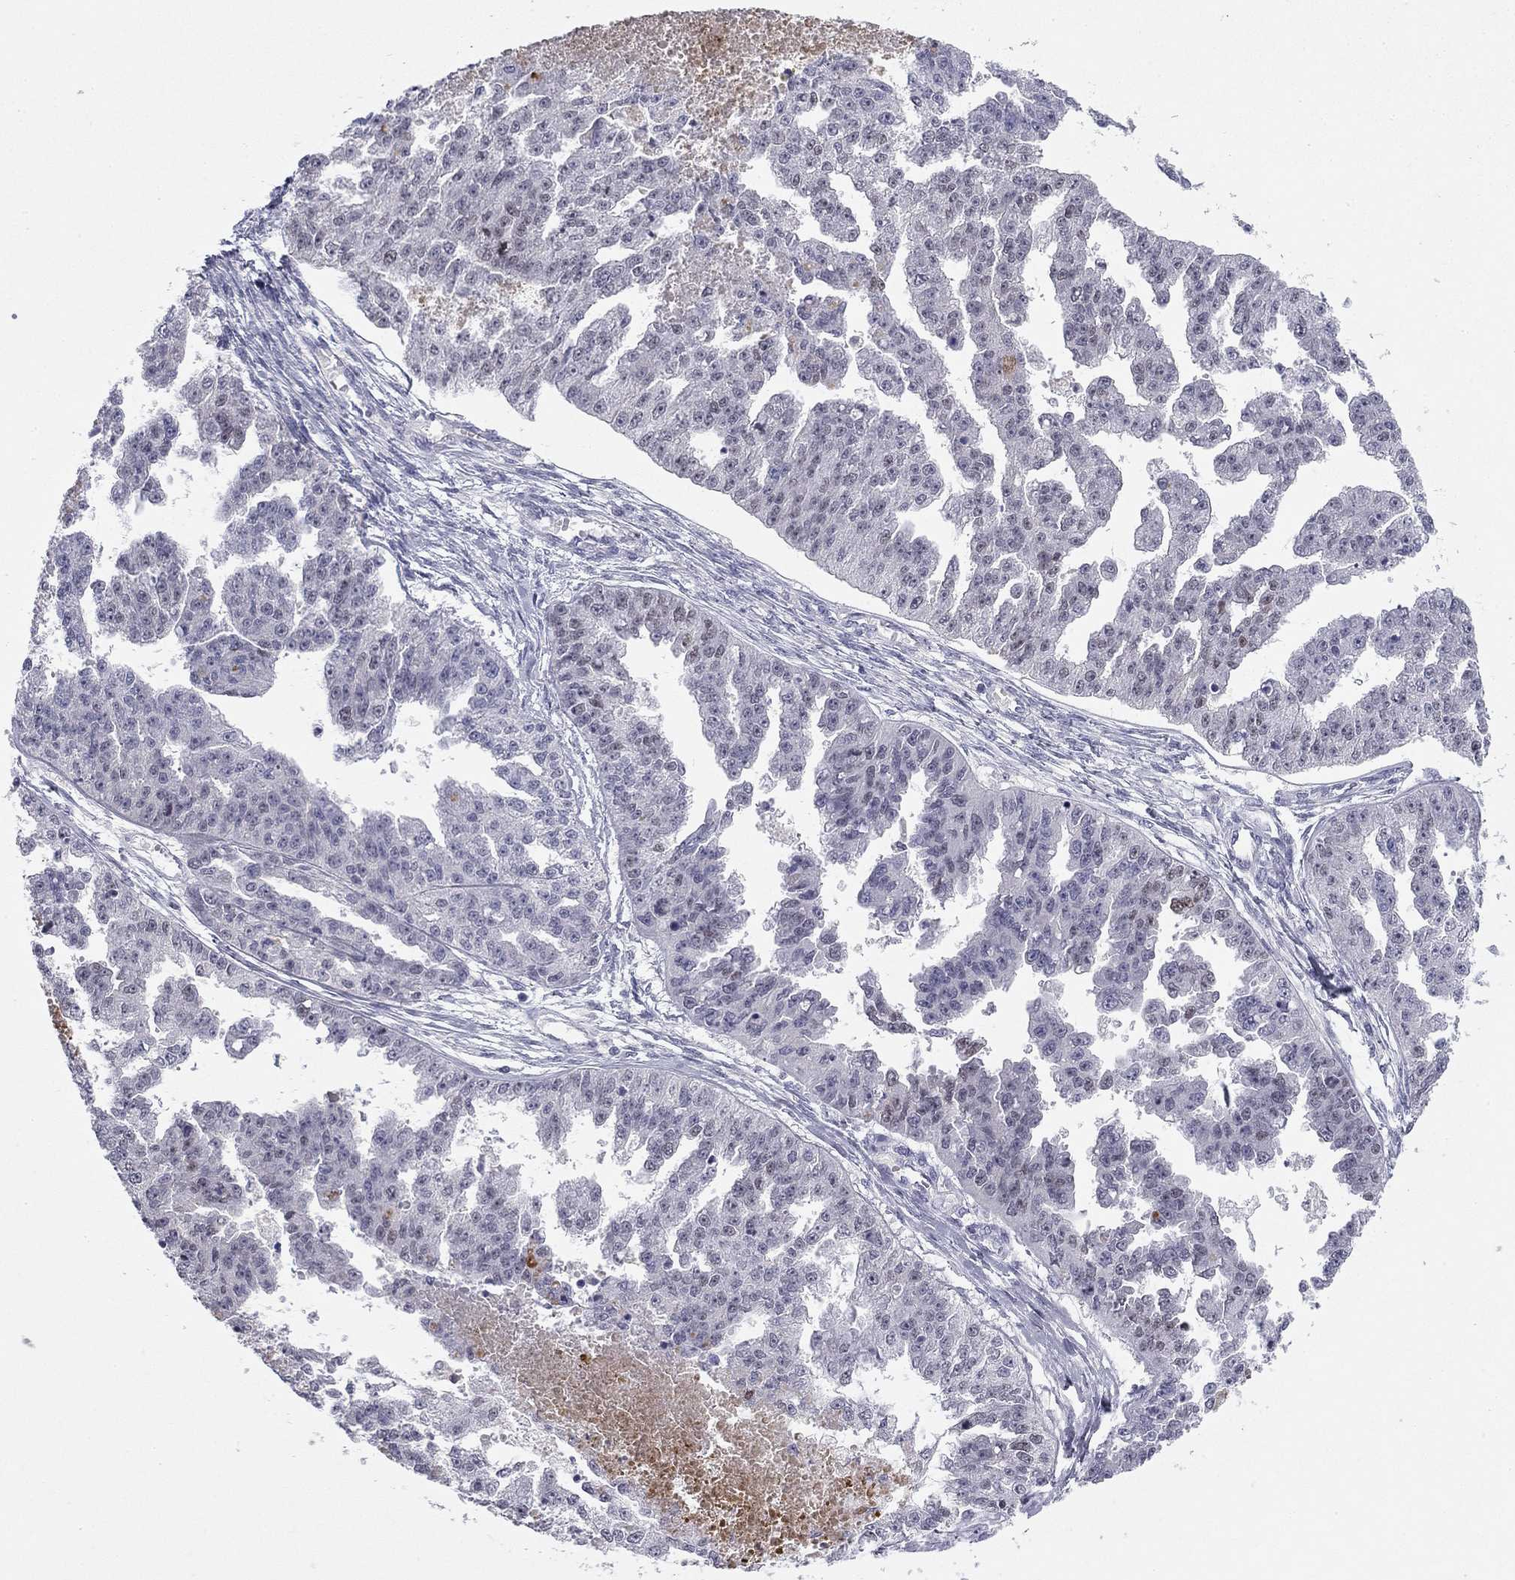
{"staining": {"intensity": "negative", "quantity": "none", "location": "none"}, "tissue": "ovarian cancer", "cell_type": "Tumor cells", "image_type": "cancer", "snomed": [{"axis": "morphology", "description": "Cystadenocarcinoma, serous, NOS"}, {"axis": "topography", "description": "Ovary"}], "caption": "Photomicrograph shows no significant protein staining in tumor cells of ovarian serous cystadenocarcinoma.", "gene": "TFAP2B", "patient": {"sex": "female", "age": 58}}